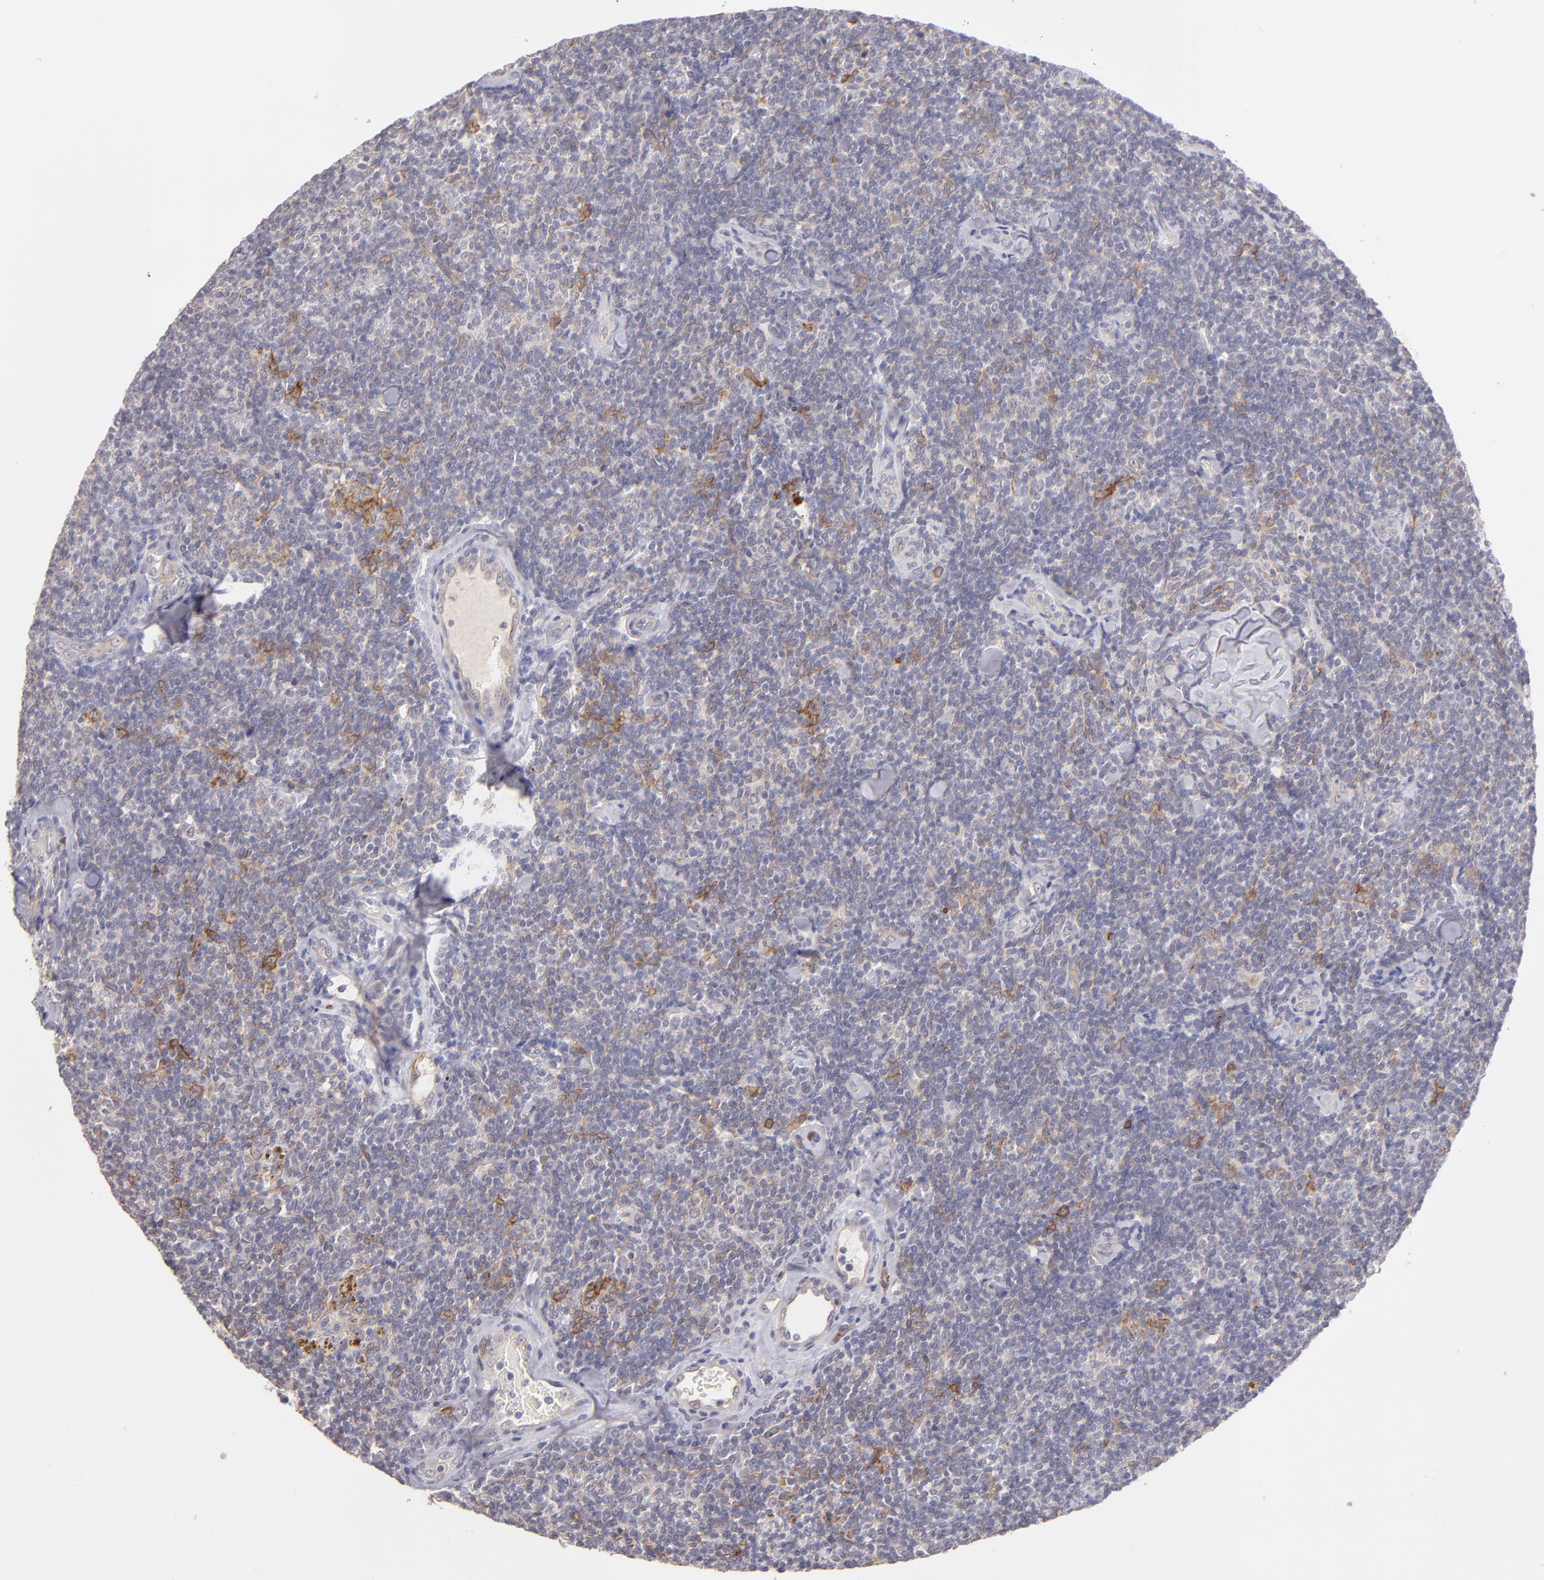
{"staining": {"intensity": "weak", "quantity": "25%-75%", "location": "cytoplasmic/membranous"}, "tissue": "lymphoma", "cell_type": "Tumor cells", "image_type": "cancer", "snomed": [{"axis": "morphology", "description": "Malignant lymphoma, non-Hodgkin's type, Low grade"}, {"axis": "topography", "description": "Lymph node"}], "caption": "DAB immunohistochemical staining of human lymphoma shows weak cytoplasmic/membranous protein positivity in approximately 25%-75% of tumor cells.", "gene": "THBD", "patient": {"sex": "female", "age": 56}}